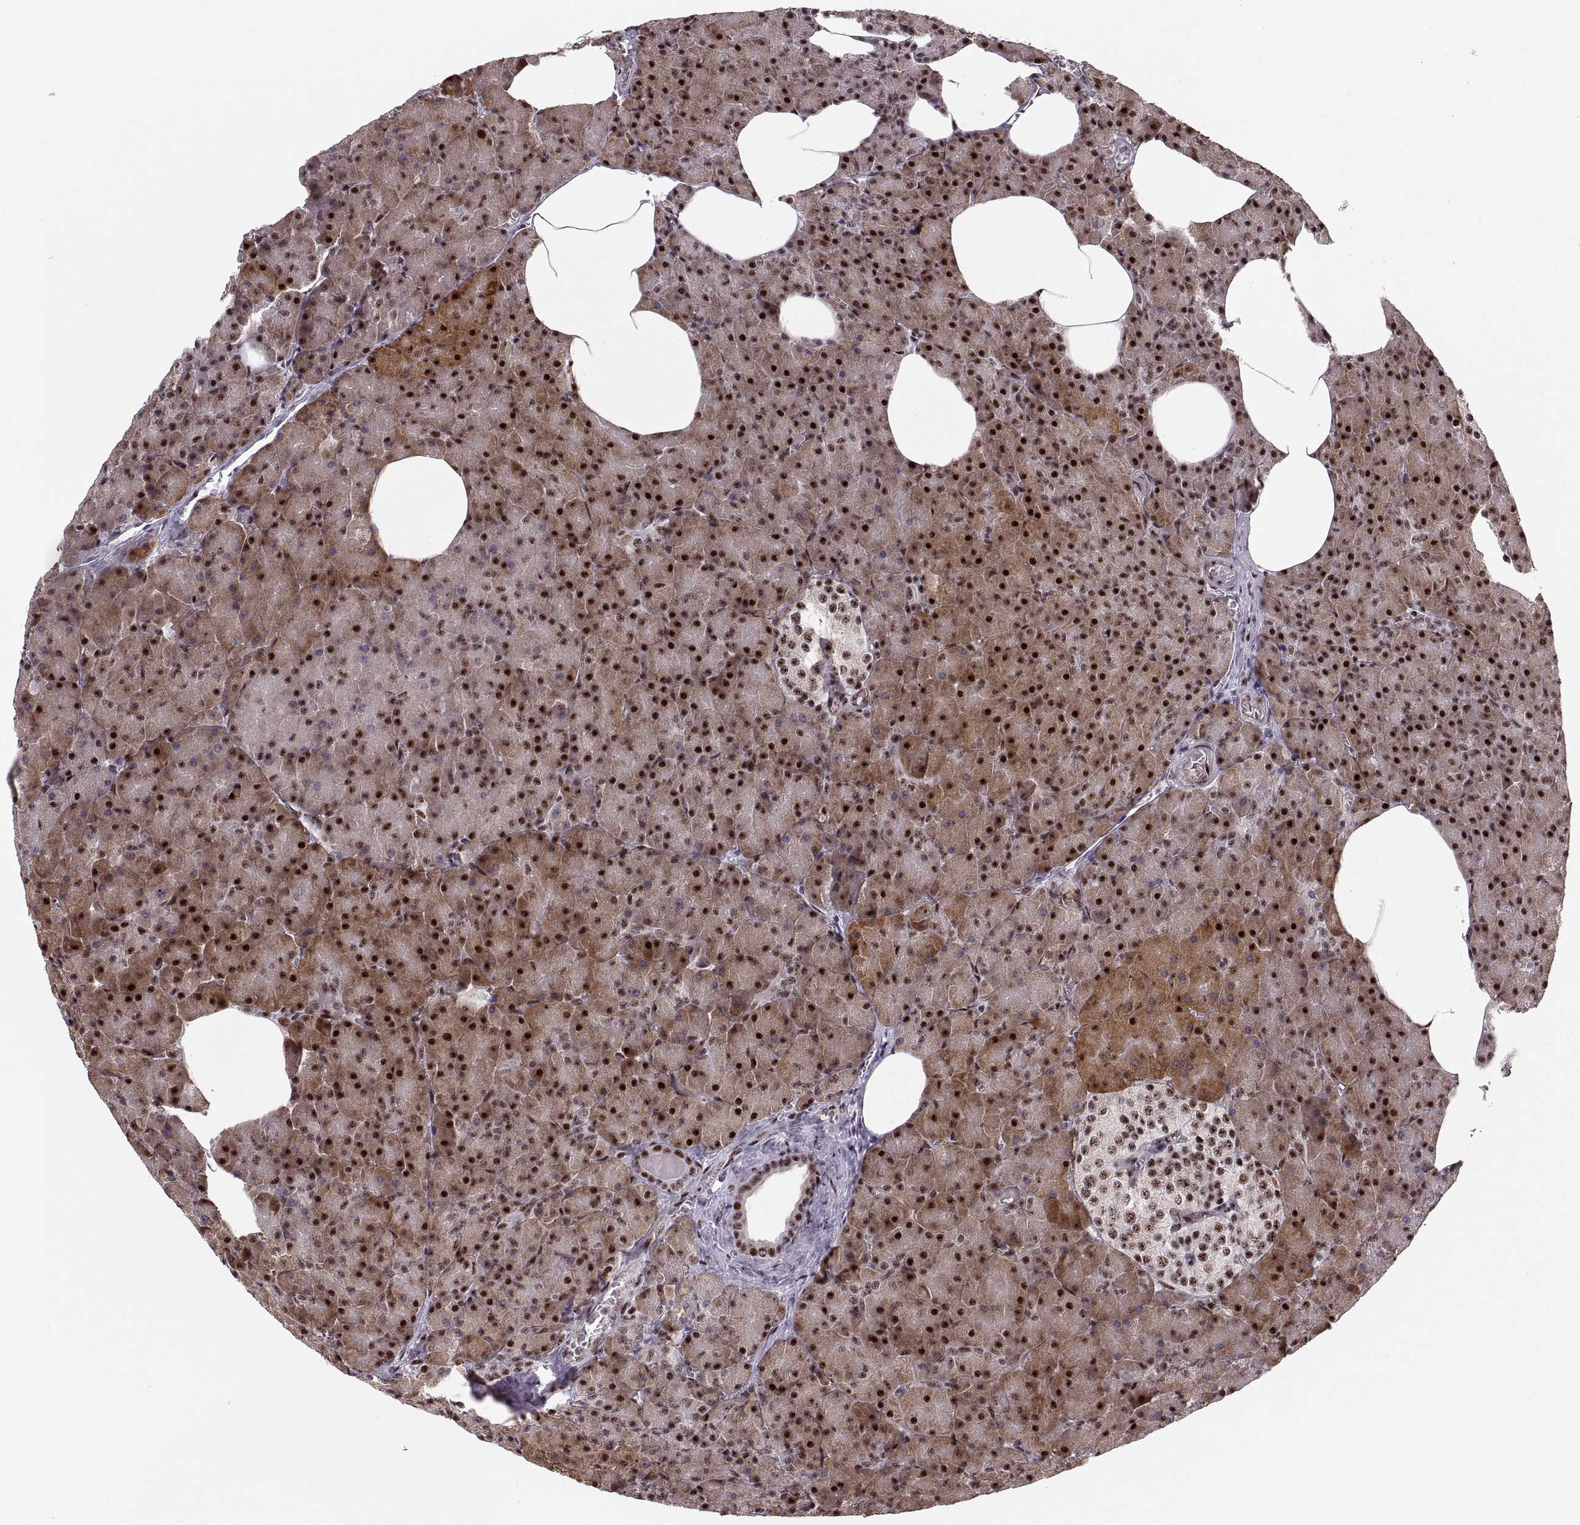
{"staining": {"intensity": "strong", "quantity": ">75%", "location": "cytoplasmic/membranous,nuclear"}, "tissue": "pancreas", "cell_type": "Exocrine glandular cells", "image_type": "normal", "snomed": [{"axis": "morphology", "description": "Normal tissue, NOS"}, {"axis": "topography", "description": "Pancreas"}], "caption": "DAB immunohistochemical staining of benign pancreas displays strong cytoplasmic/membranous,nuclear protein positivity in about >75% of exocrine glandular cells. The protein of interest is stained brown, and the nuclei are stained in blue (DAB (3,3'-diaminobenzidine) IHC with brightfield microscopy, high magnification).", "gene": "ZCCHC17", "patient": {"sex": "female", "age": 45}}